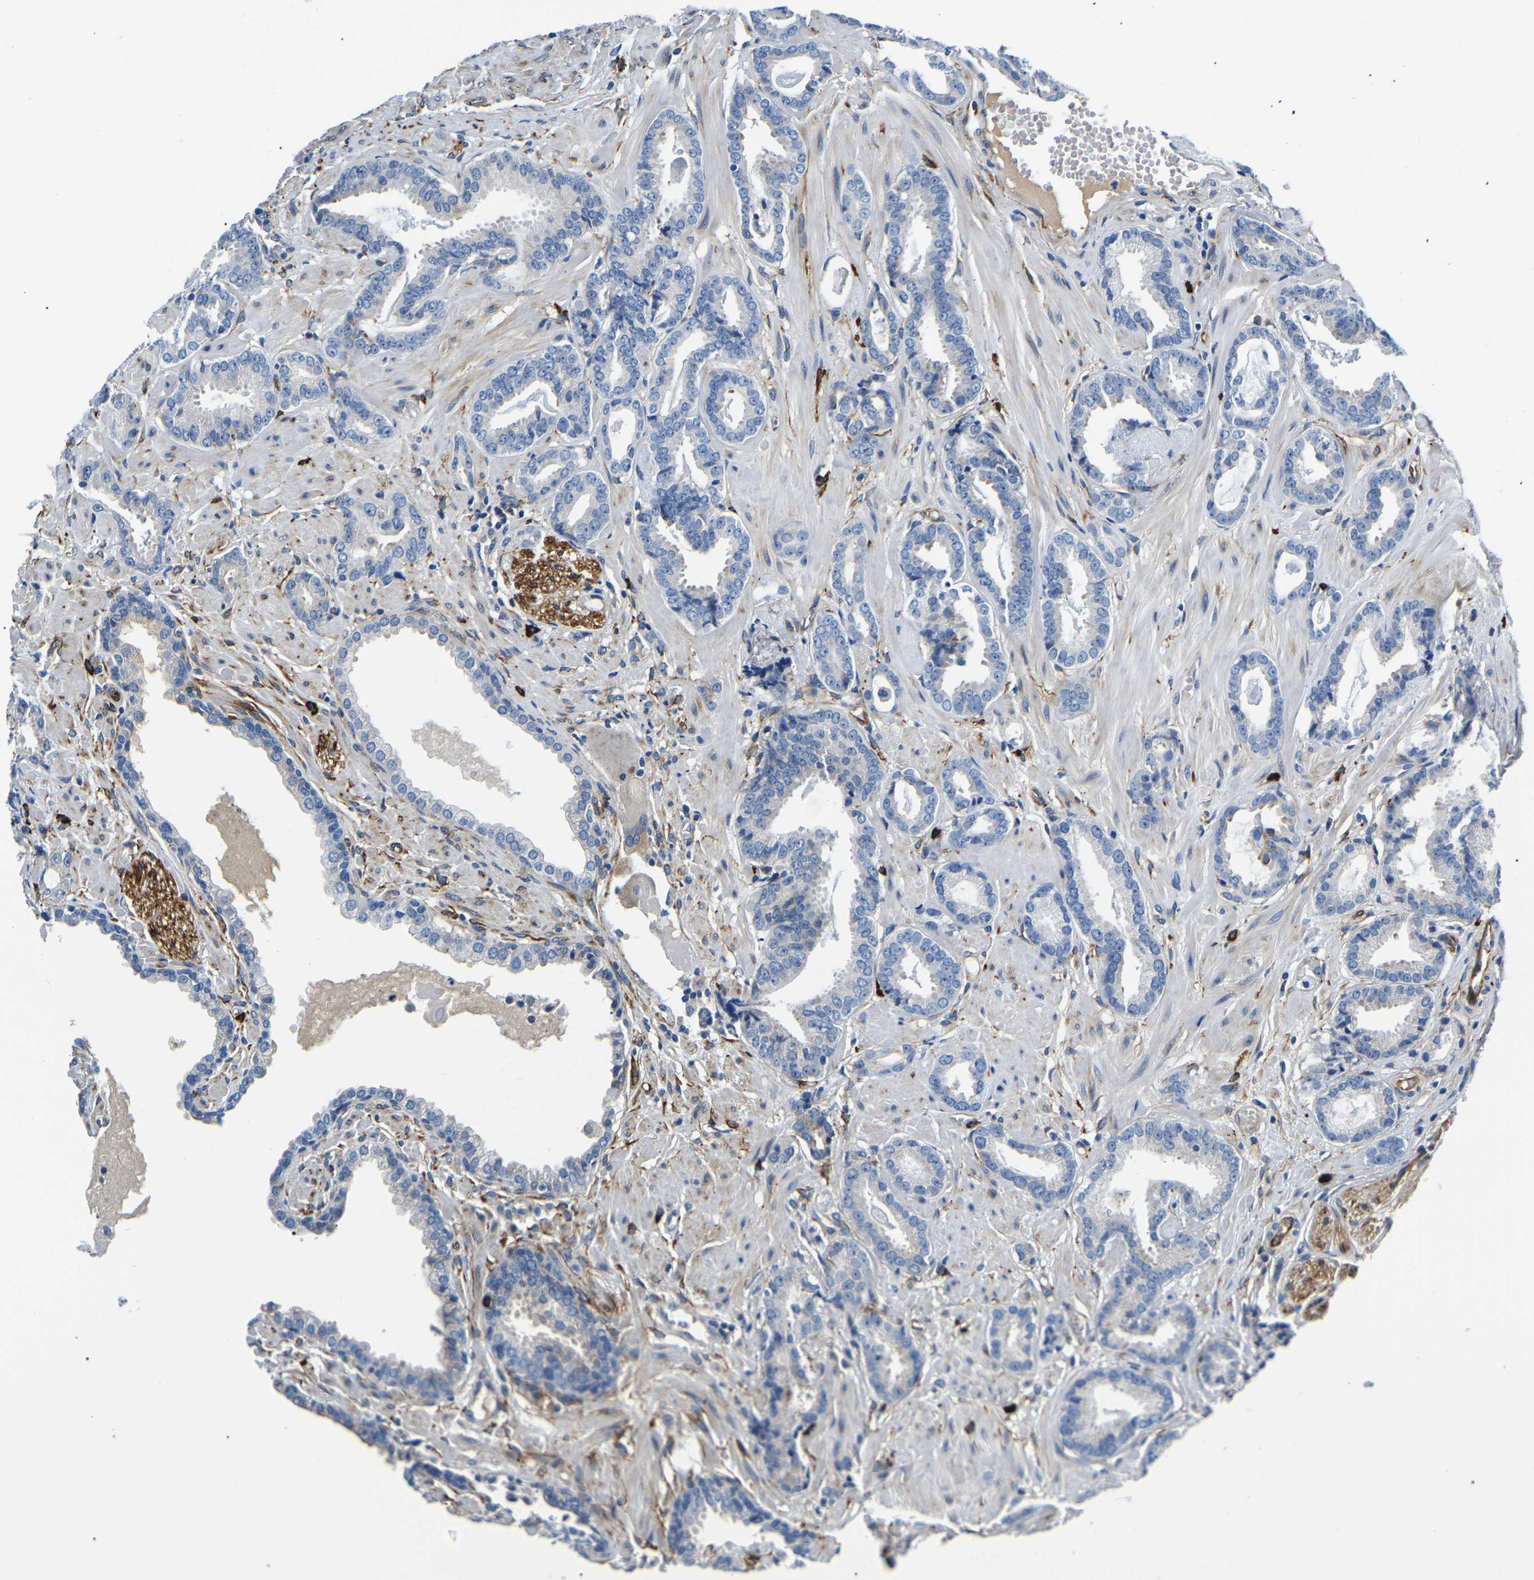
{"staining": {"intensity": "negative", "quantity": "none", "location": "none"}, "tissue": "prostate cancer", "cell_type": "Tumor cells", "image_type": "cancer", "snomed": [{"axis": "morphology", "description": "Adenocarcinoma, Low grade"}, {"axis": "topography", "description": "Prostate"}], "caption": "High power microscopy image of an immunohistochemistry (IHC) photomicrograph of prostate cancer (adenocarcinoma (low-grade)), revealing no significant staining in tumor cells.", "gene": "DUSP8", "patient": {"sex": "male", "age": 53}}